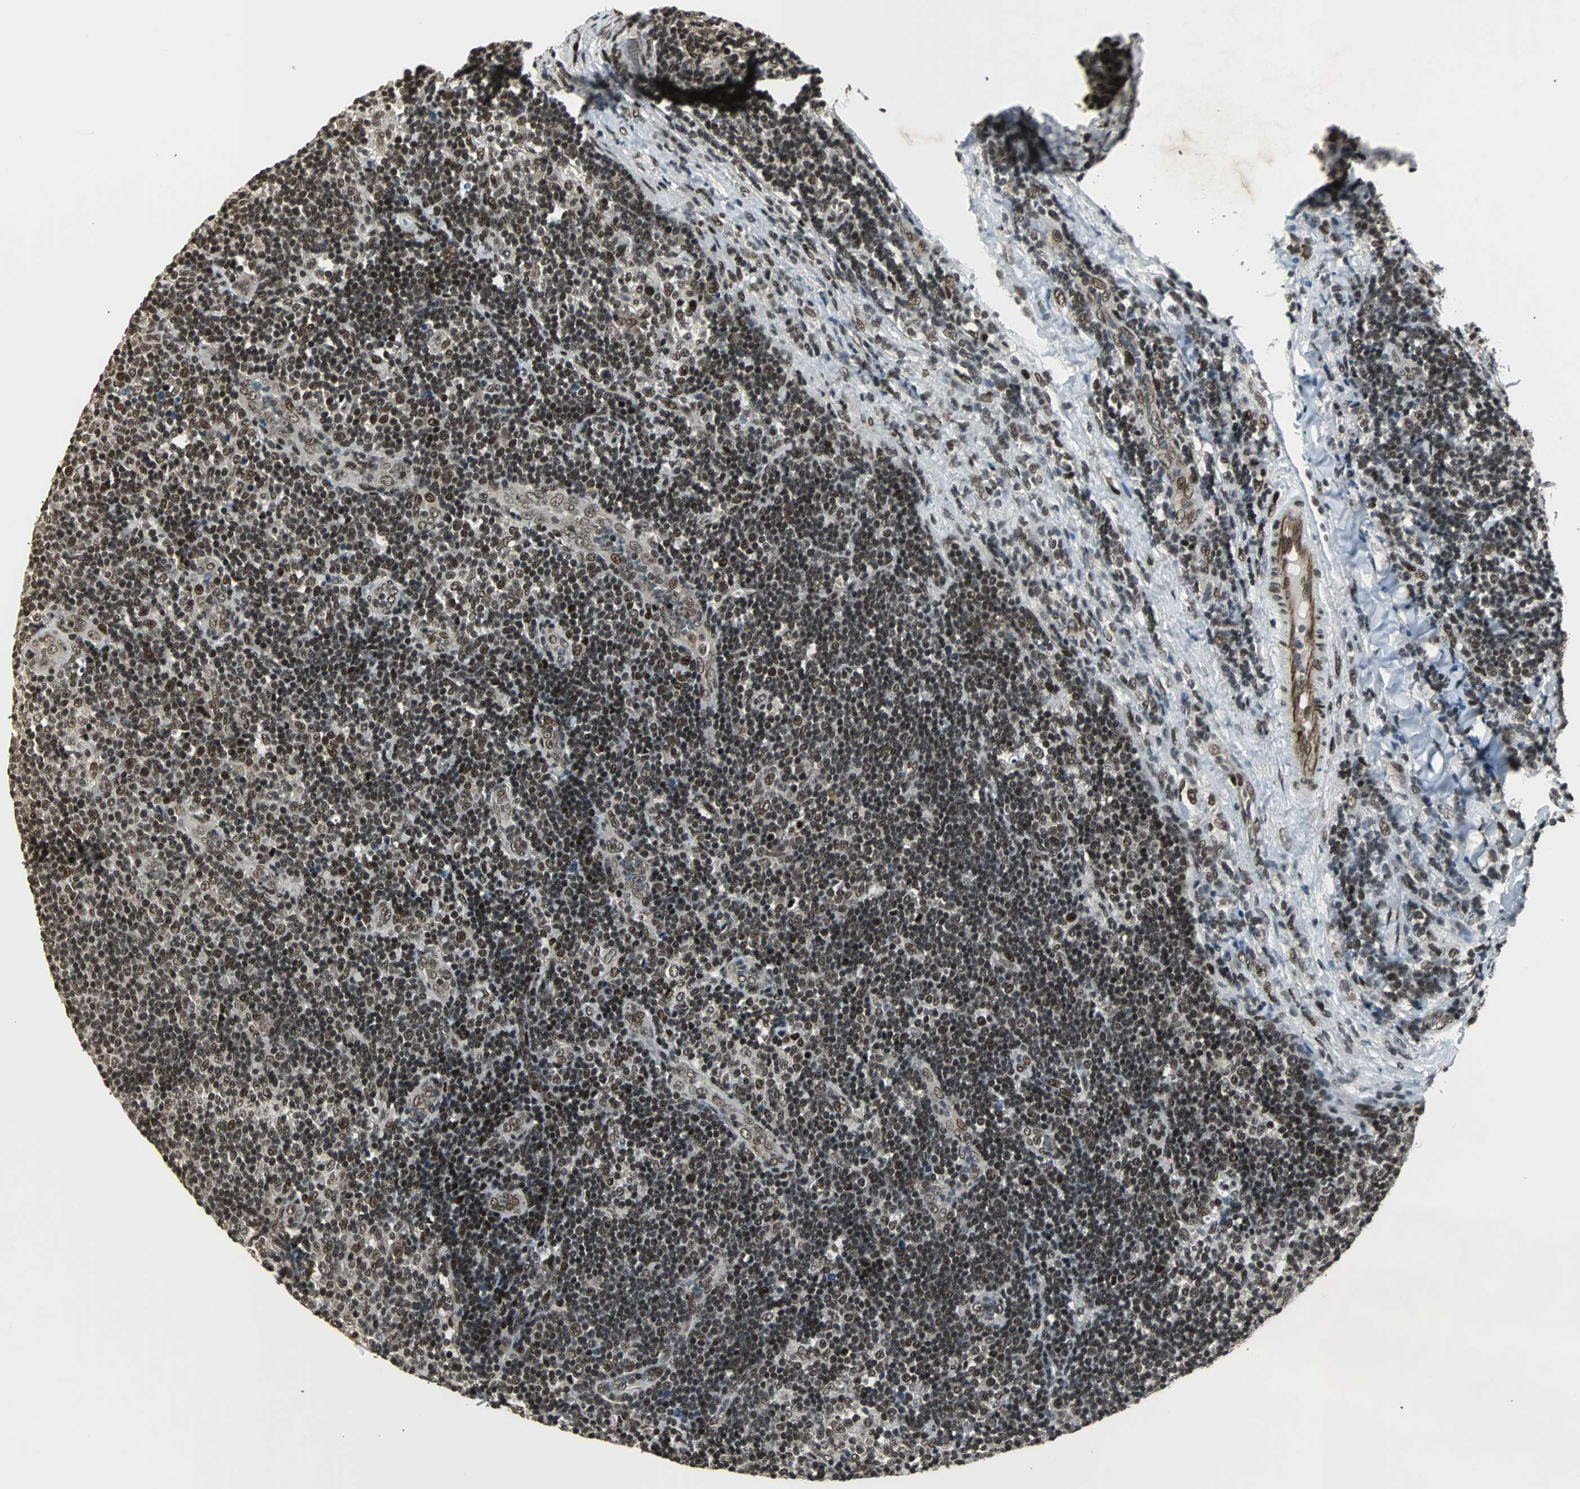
{"staining": {"intensity": "moderate", "quantity": ">75%", "location": "nuclear"}, "tissue": "lymph node", "cell_type": "Germinal center cells", "image_type": "normal", "snomed": [{"axis": "morphology", "description": "Normal tissue, NOS"}, {"axis": "topography", "description": "Lymph node"}, {"axis": "topography", "description": "Salivary gland"}], "caption": "This is a photomicrograph of immunohistochemistry staining of benign lymph node, which shows moderate positivity in the nuclear of germinal center cells.", "gene": "TAF5", "patient": {"sex": "male", "age": 8}}